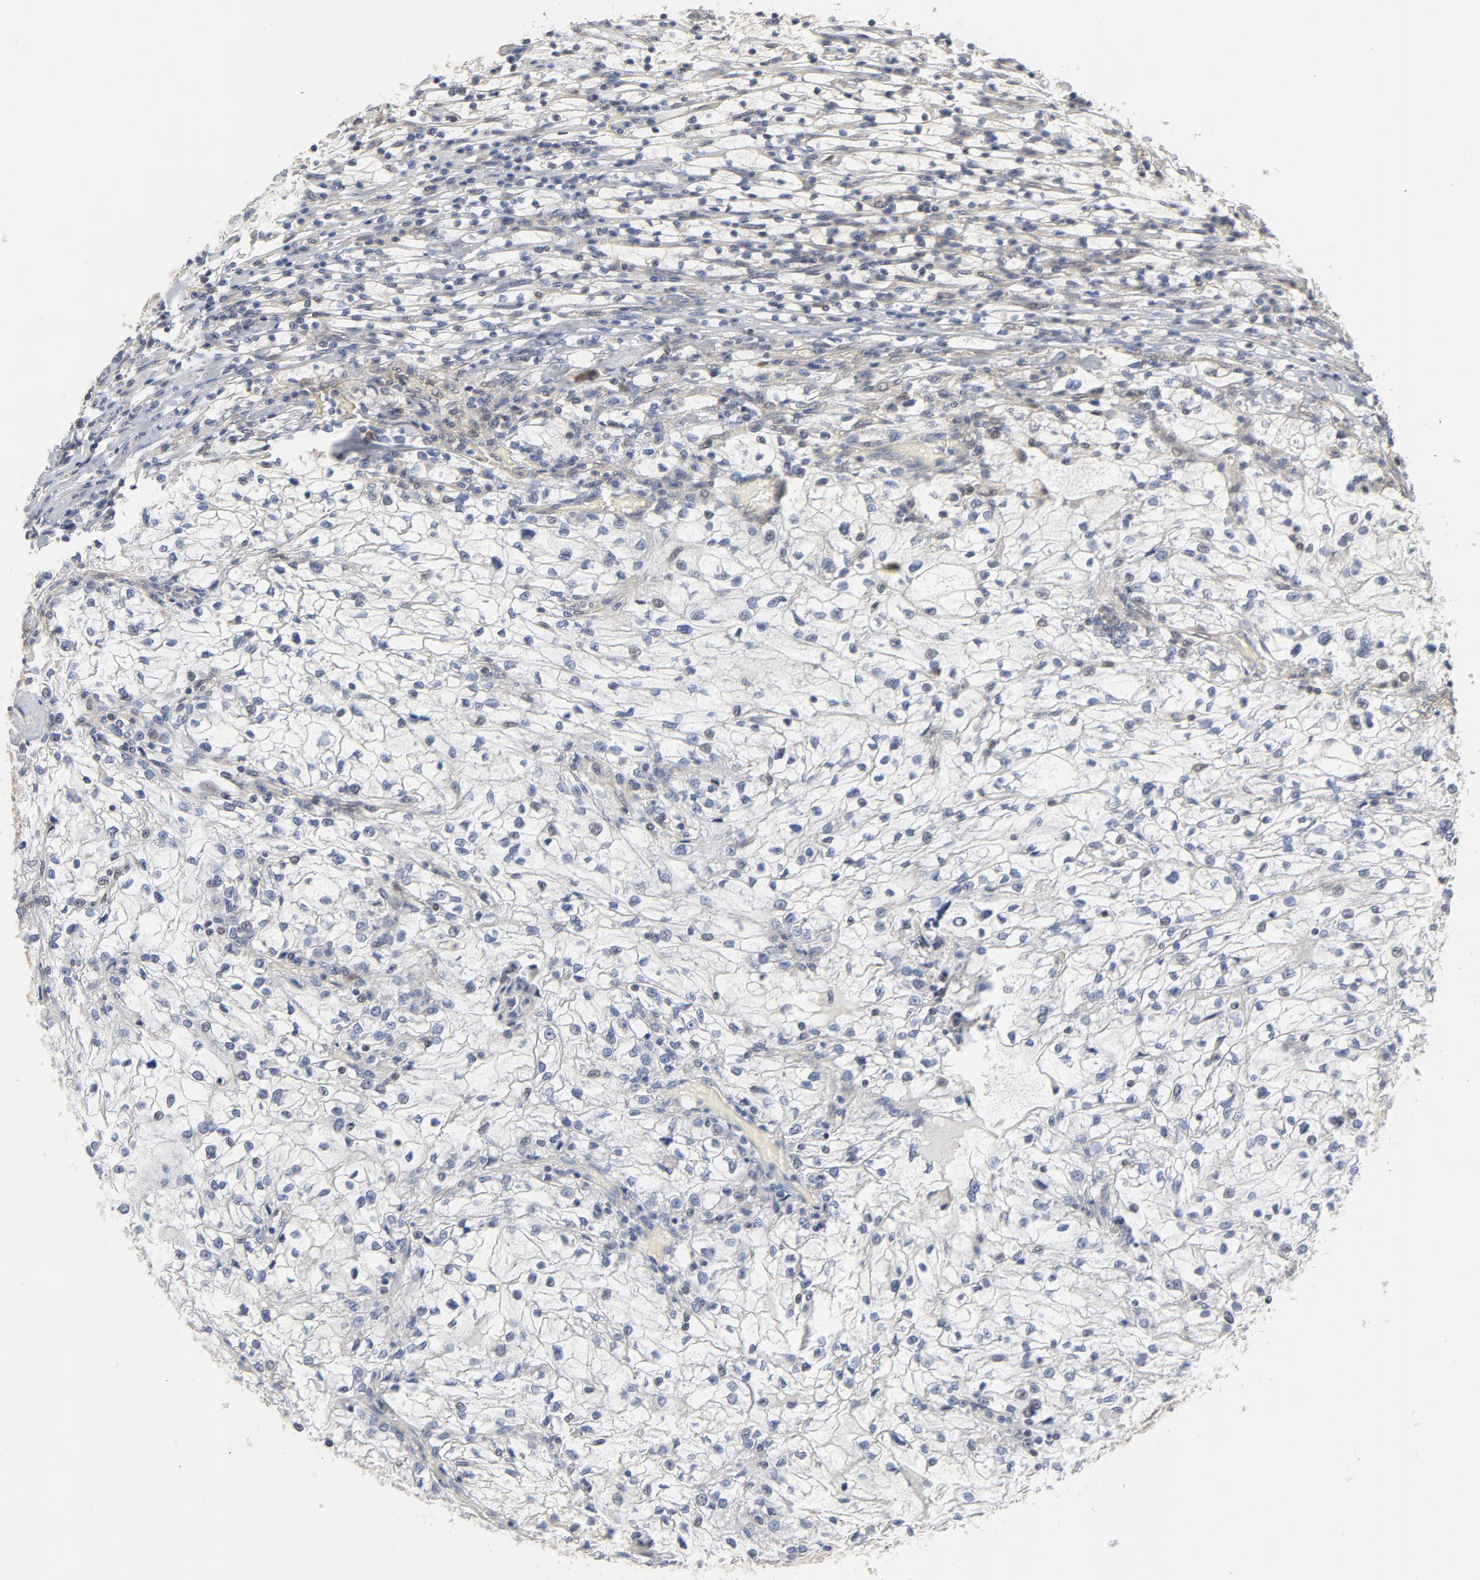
{"staining": {"intensity": "negative", "quantity": "none", "location": "none"}, "tissue": "renal cancer", "cell_type": "Tumor cells", "image_type": "cancer", "snomed": [{"axis": "morphology", "description": "Adenocarcinoma, NOS"}, {"axis": "topography", "description": "Kidney"}], "caption": "Histopathology image shows no protein positivity in tumor cells of adenocarcinoma (renal) tissue. (DAB immunohistochemistry, high magnification).", "gene": "EPCAM", "patient": {"sex": "female", "age": 83}}